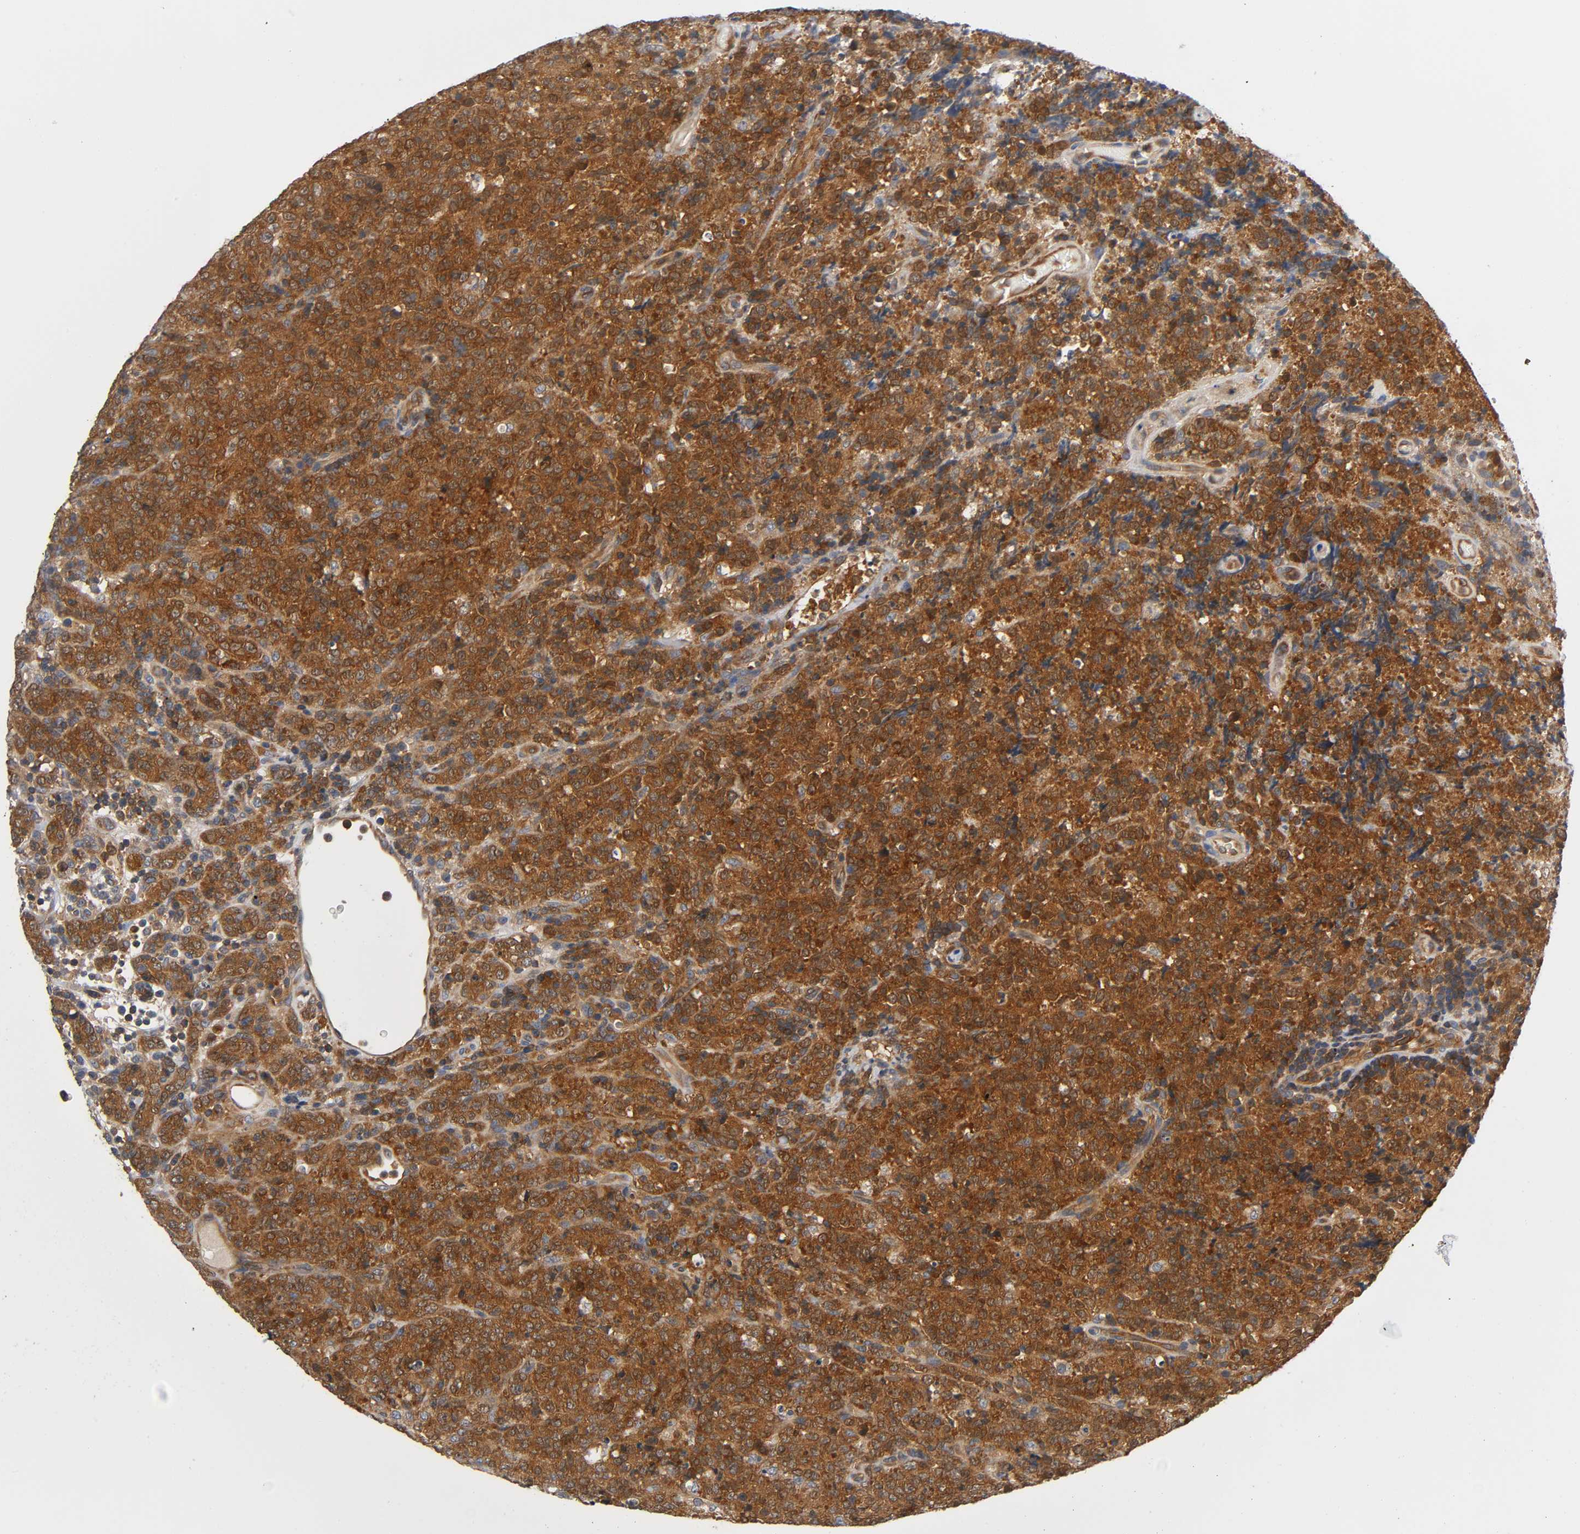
{"staining": {"intensity": "strong", "quantity": ">75%", "location": "cytoplasmic/membranous"}, "tissue": "lymphoma", "cell_type": "Tumor cells", "image_type": "cancer", "snomed": [{"axis": "morphology", "description": "Malignant lymphoma, non-Hodgkin's type, High grade"}, {"axis": "topography", "description": "Tonsil"}], "caption": "A high-resolution micrograph shows immunohistochemistry staining of lymphoma, which reveals strong cytoplasmic/membranous staining in approximately >75% of tumor cells. The protein of interest is stained brown, and the nuclei are stained in blue (DAB (3,3'-diaminobenzidine) IHC with brightfield microscopy, high magnification).", "gene": "PRKAB1", "patient": {"sex": "female", "age": 36}}